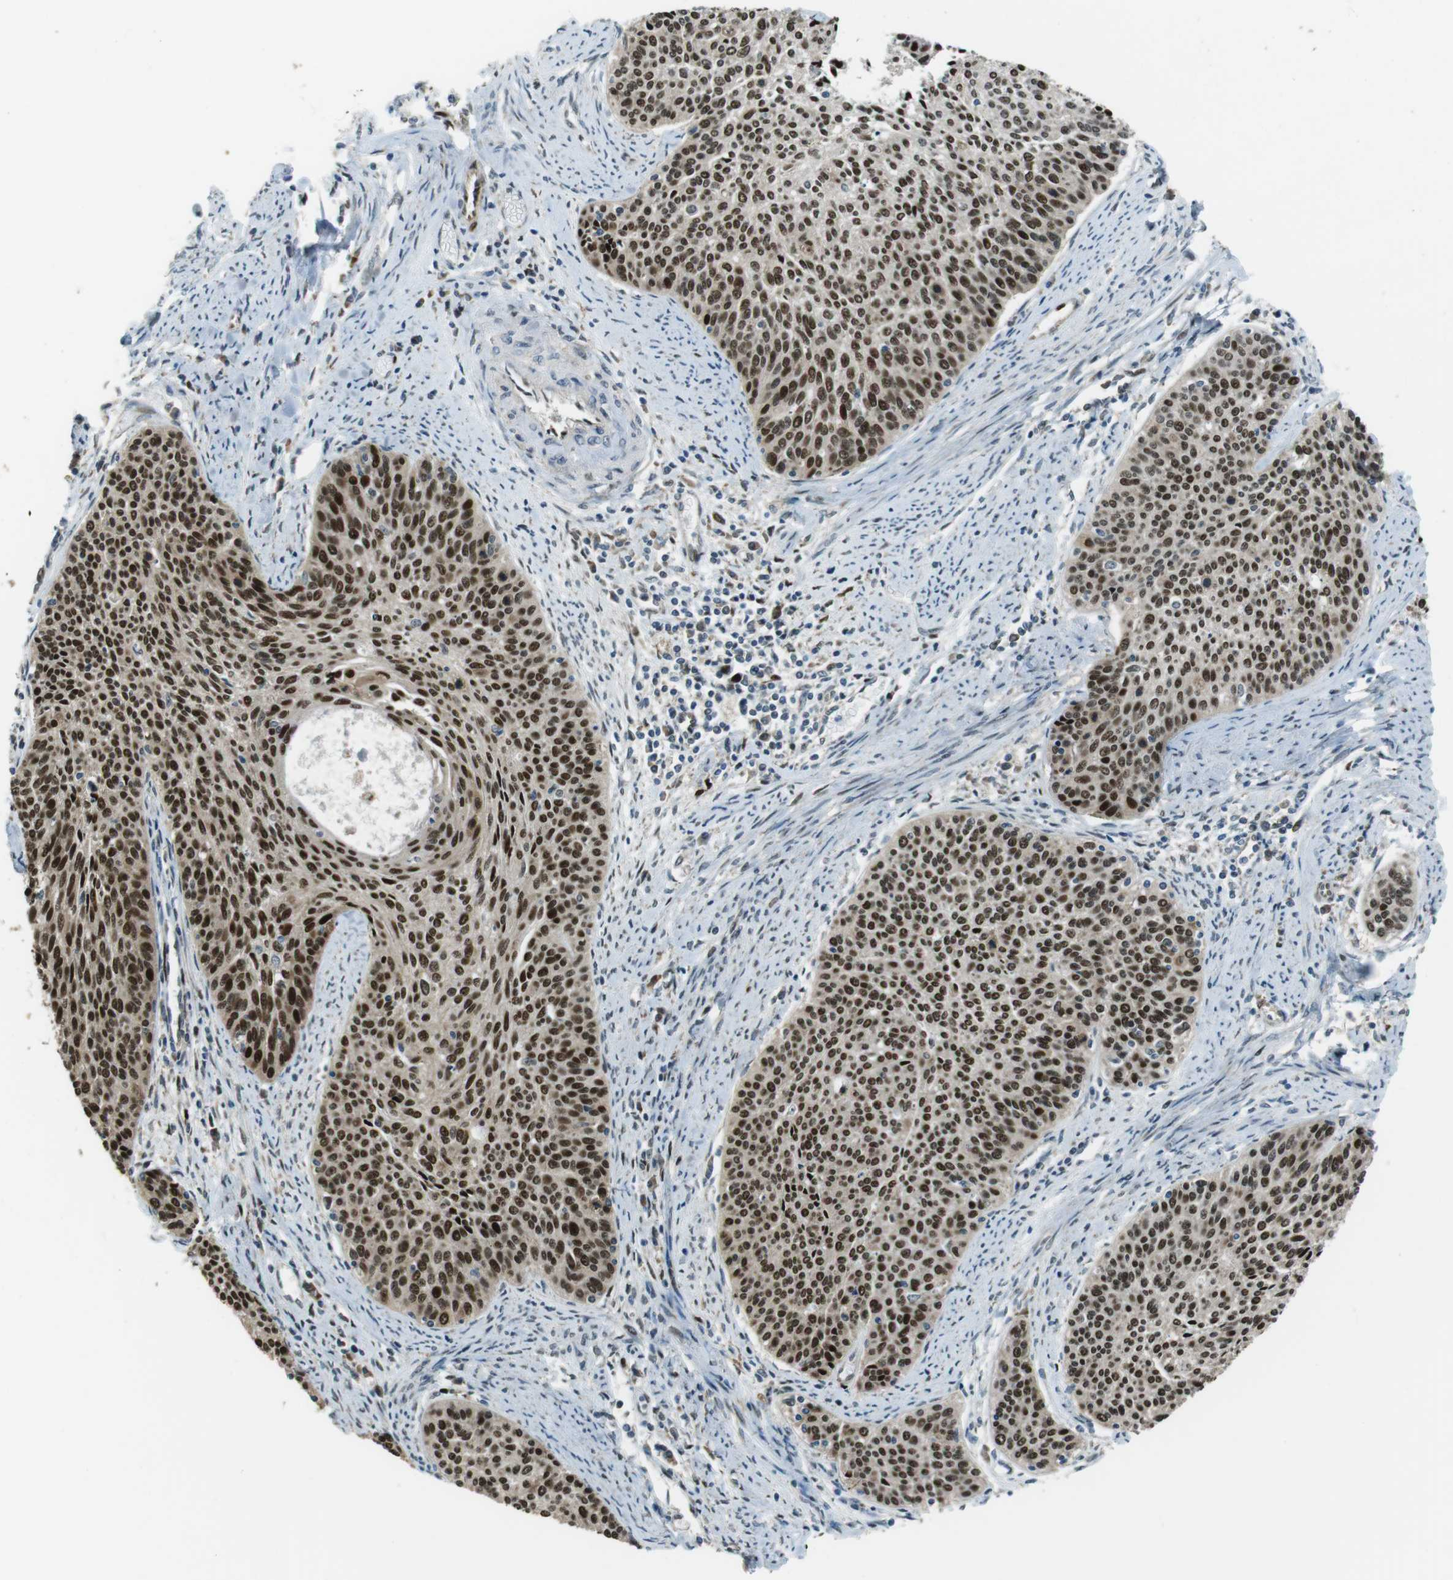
{"staining": {"intensity": "strong", "quantity": ">75%", "location": "nuclear"}, "tissue": "cervical cancer", "cell_type": "Tumor cells", "image_type": "cancer", "snomed": [{"axis": "morphology", "description": "Squamous cell carcinoma, NOS"}, {"axis": "topography", "description": "Cervix"}], "caption": "Cervical squamous cell carcinoma tissue displays strong nuclear expression in approximately >75% of tumor cells, visualized by immunohistochemistry.", "gene": "ZNF330", "patient": {"sex": "female", "age": 55}}